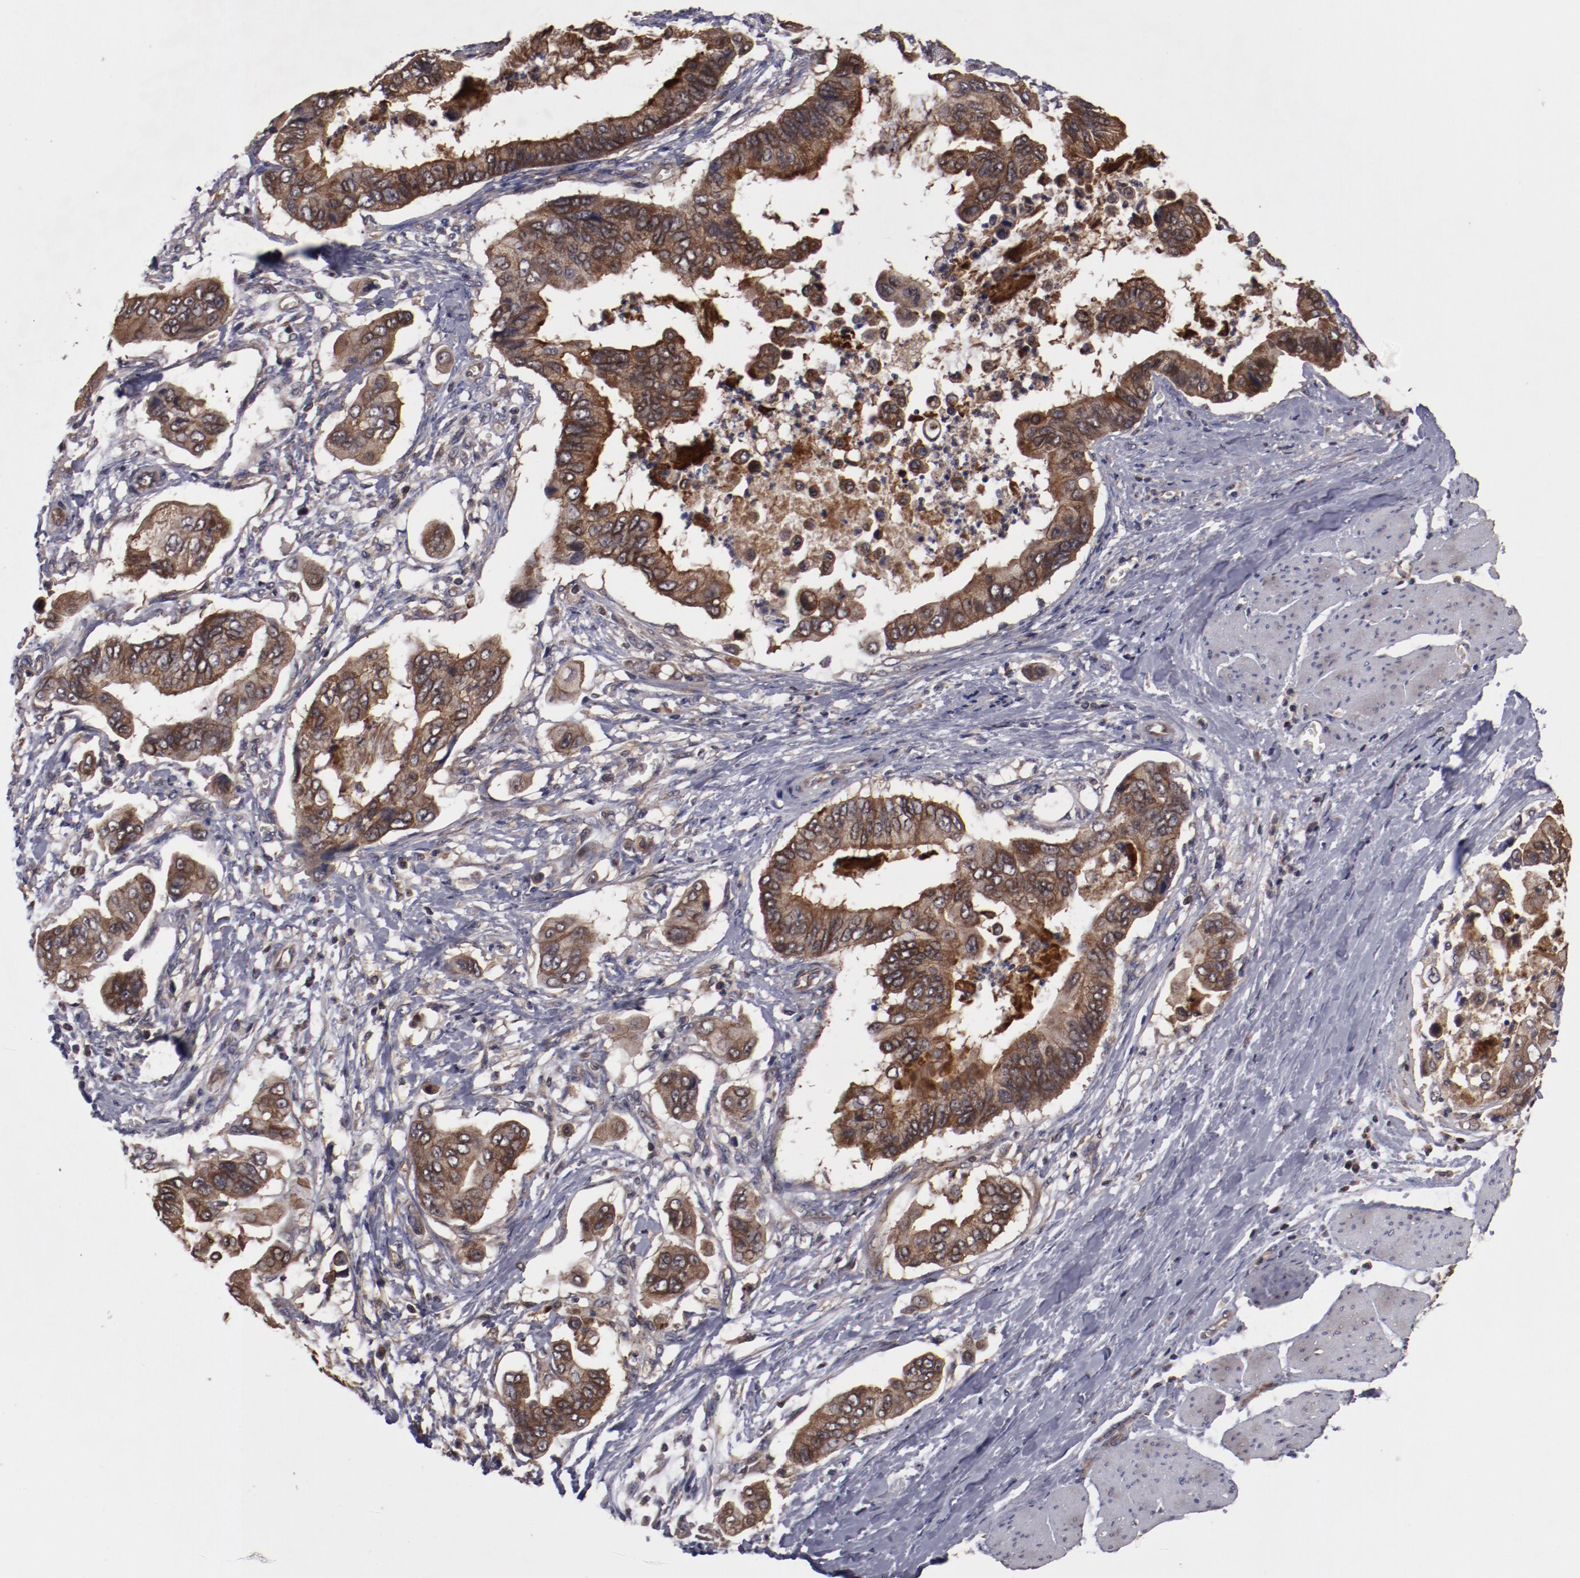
{"staining": {"intensity": "moderate", "quantity": ">75%", "location": "cytoplasmic/membranous"}, "tissue": "stomach cancer", "cell_type": "Tumor cells", "image_type": "cancer", "snomed": [{"axis": "morphology", "description": "Adenocarcinoma, NOS"}, {"axis": "topography", "description": "Stomach, upper"}], "caption": "This photomicrograph reveals immunohistochemistry staining of human stomach adenocarcinoma, with medium moderate cytoplasmic/membranous positivity in approximately >75% of tumor cells.", "gene": "RPS6KA6", "patient": {"sex": "male", "age": 80}}